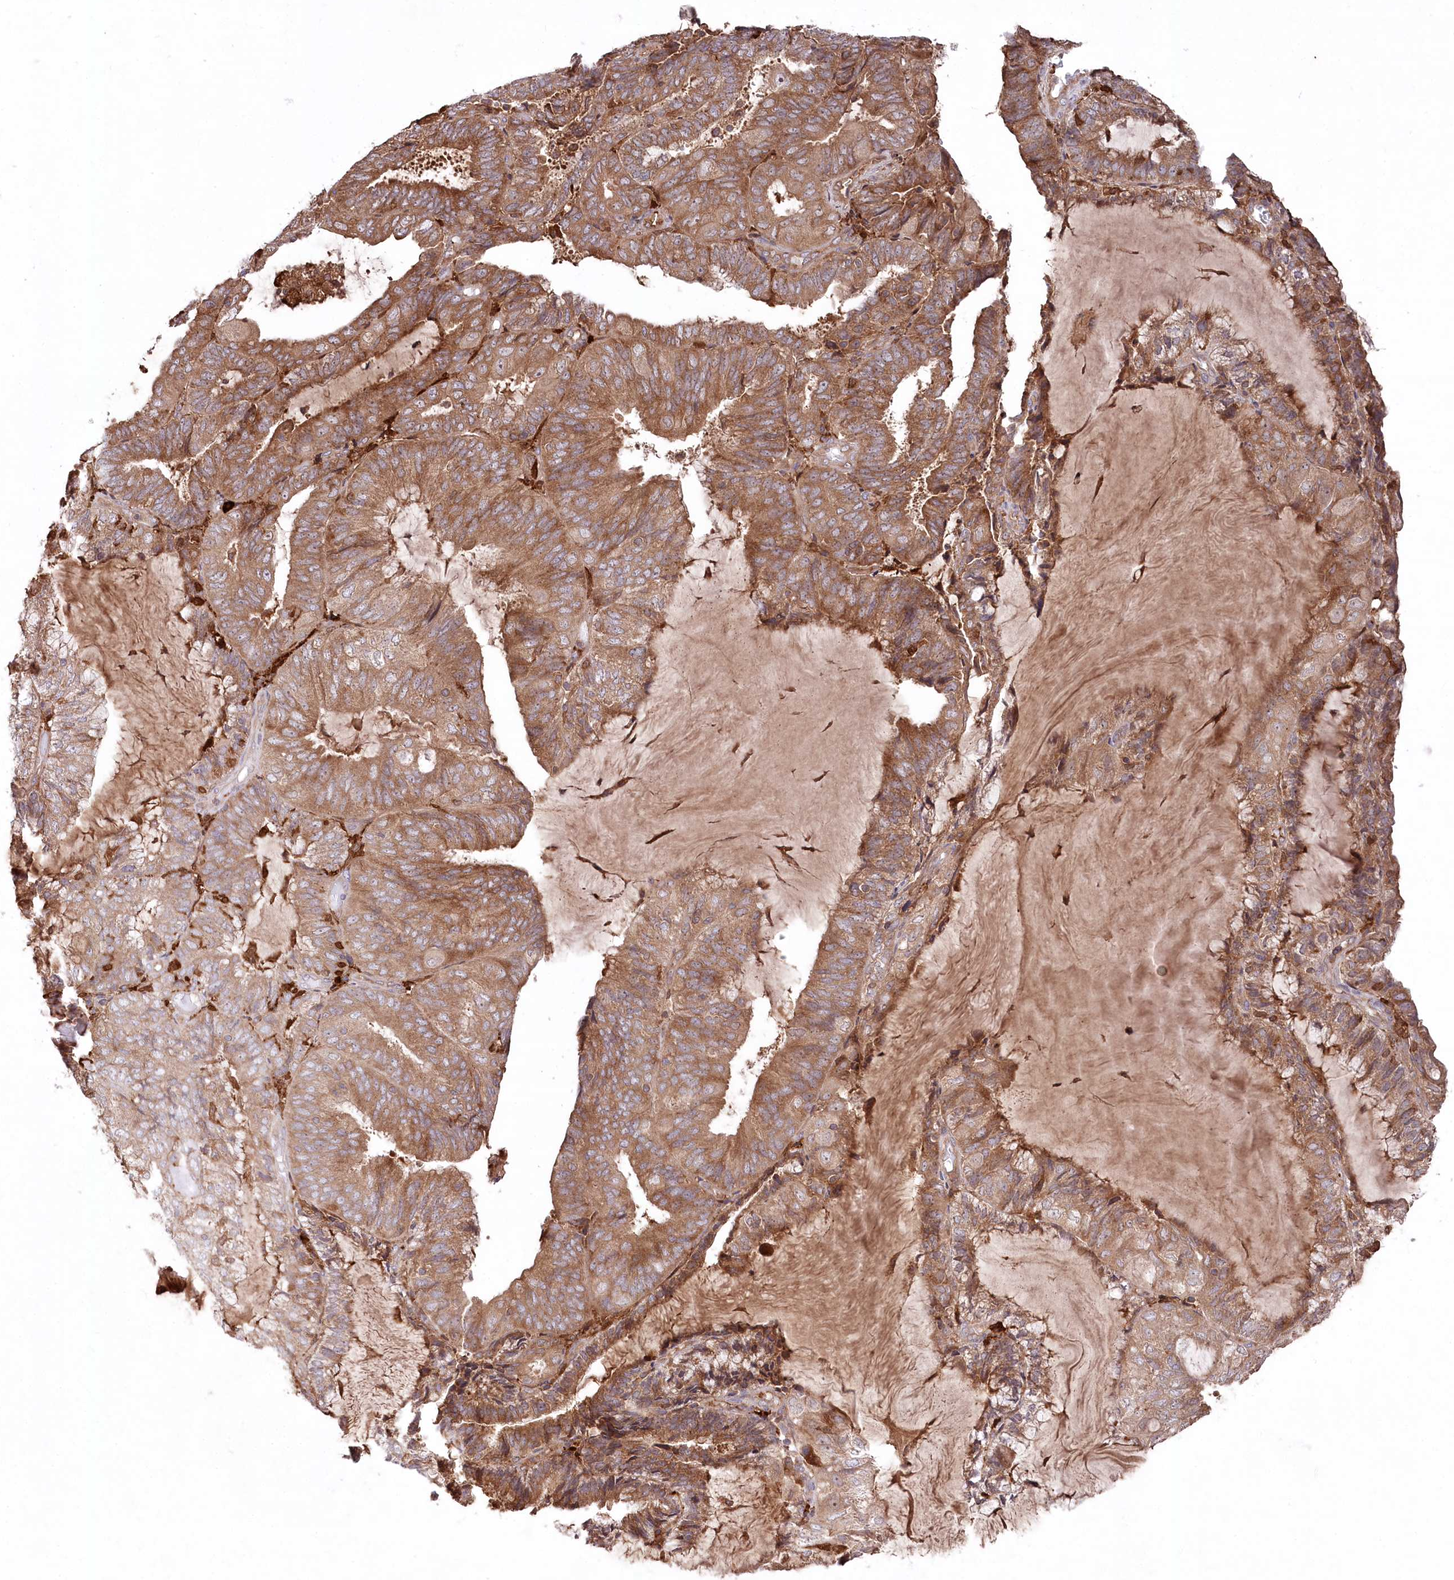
{"staining": {"intensity": "moderate", "quantity": ">75%", "location": "cytoplasmic/membranous"}, "tissue": "endometrial cancer", "cell_type": "Tumor cells", "image_type": "cancer", "snomed": [{"axis": "morphology", "description": "Adenocarcinoma, NOS"}, {"axis": "topography", "description": "Endometrium"}], "caption": "The micrograph shows immunohistochemical staining of endometrial cancer (adenocarcinoma). There is moderate cytoplasmic/membranous expression is present in approximately >75% of tumor cells.", "gene": "PPP1R21", "patient": {"sex": "female", "age": 81}}